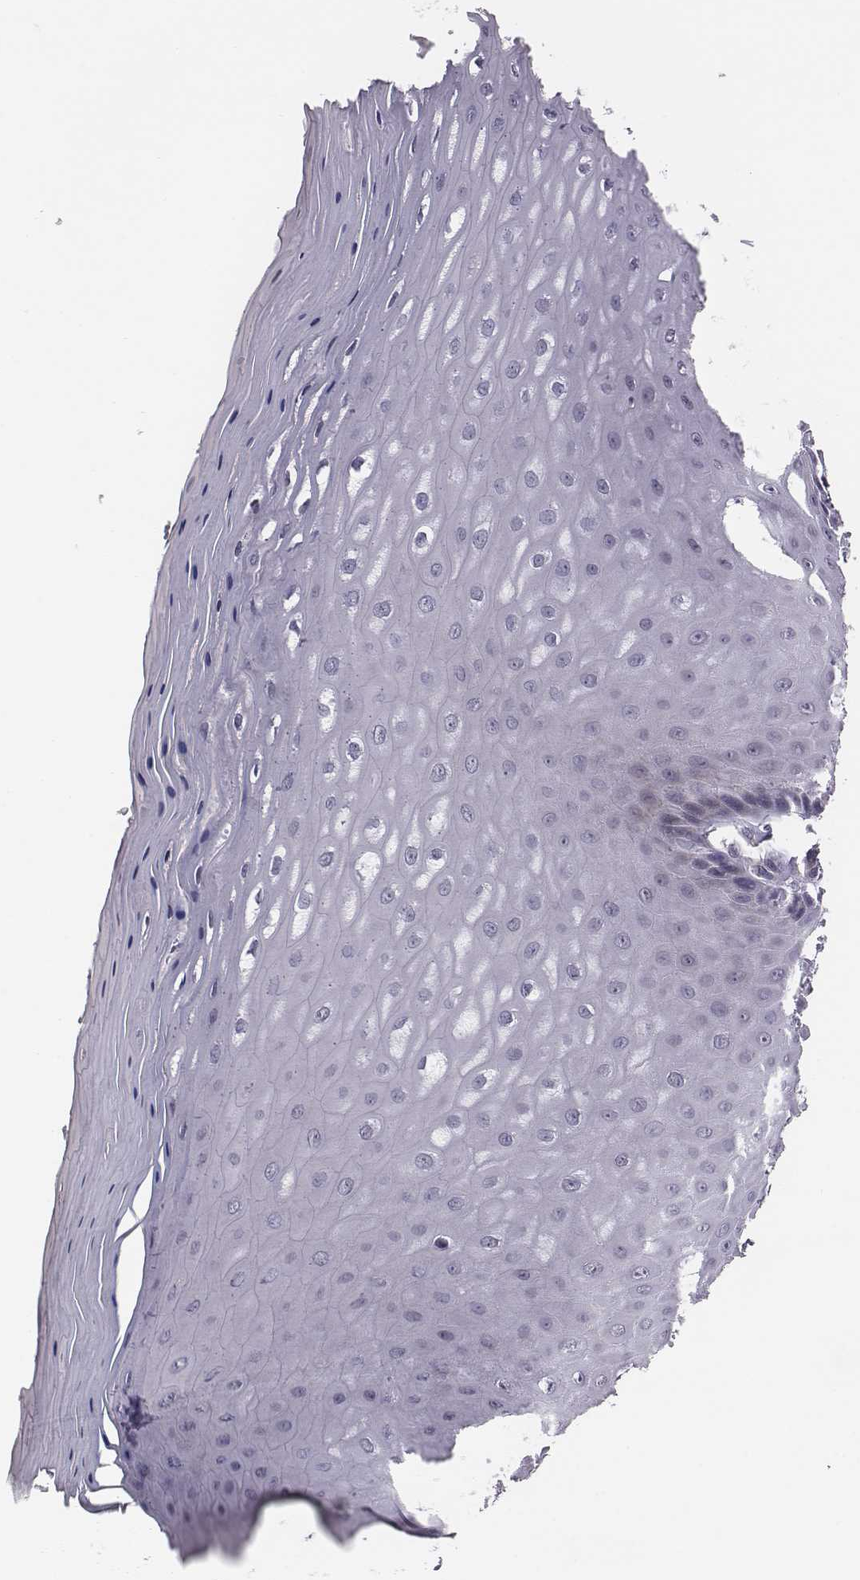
{"staining": {"intensity": "negative", "quantity": "none", "location": "none"}, "tissue": "vagina", "cell_type": "Squamous epithelial cells", "image_type": "normal", "snomed": [{"axis": "morphology", "description": "Normal tissue, NOS"}, {"axis": "topography", "description": "Vagina"}], "caption": "Image shows no protein positivity in squamous epithelial cells of normal vagina. (DAB immunohistochemistry visualized using brightfield microscopy, high magnification).", "gene": "SMURF2", "patient": {"sex": "female", "age": 83}}